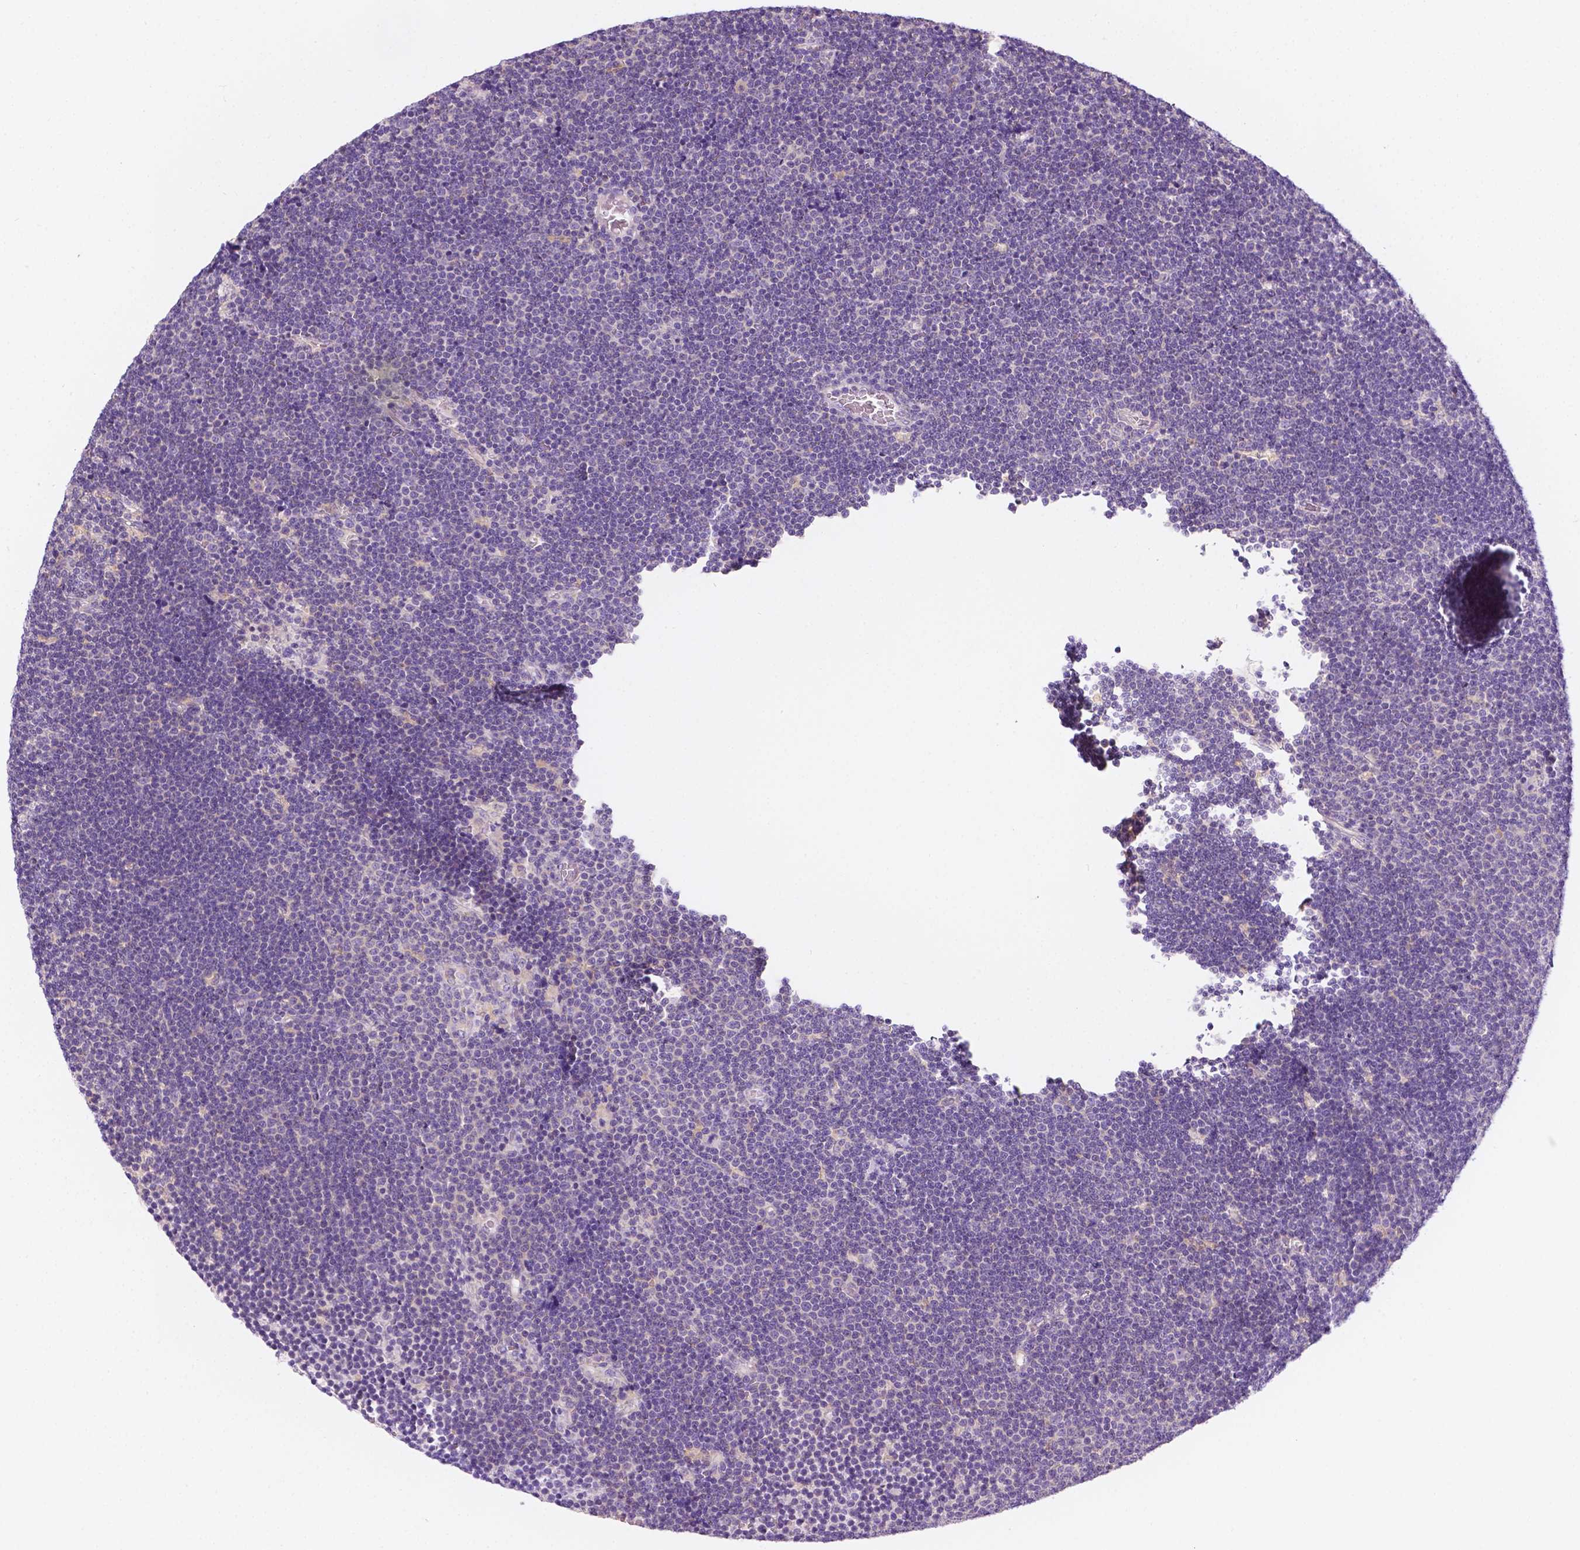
{"staining": {"intensity": "negative", "quantity": "none", "location": "none"}, "tissue": "lymphoma", "cell_type": "Tumor cells", "image_type": "cancer", "snomed": [{"axis": "morphology", "description": "Malignant lymphoma, non-Hodgkin's type, Low grade"}, {"axis": "topography", "description": "Brain"}], "caption": "IHC photomicrograph of neoplastic tissue: malignant lymphoma, non-Hodgkin's type (low-grade) stained with DAB (3,3'-diaminobenzidine) shows no significant protein positivity in tumor cells.", "gene": "SIRT2", "patient": {"sex": "female", "age": 66}}